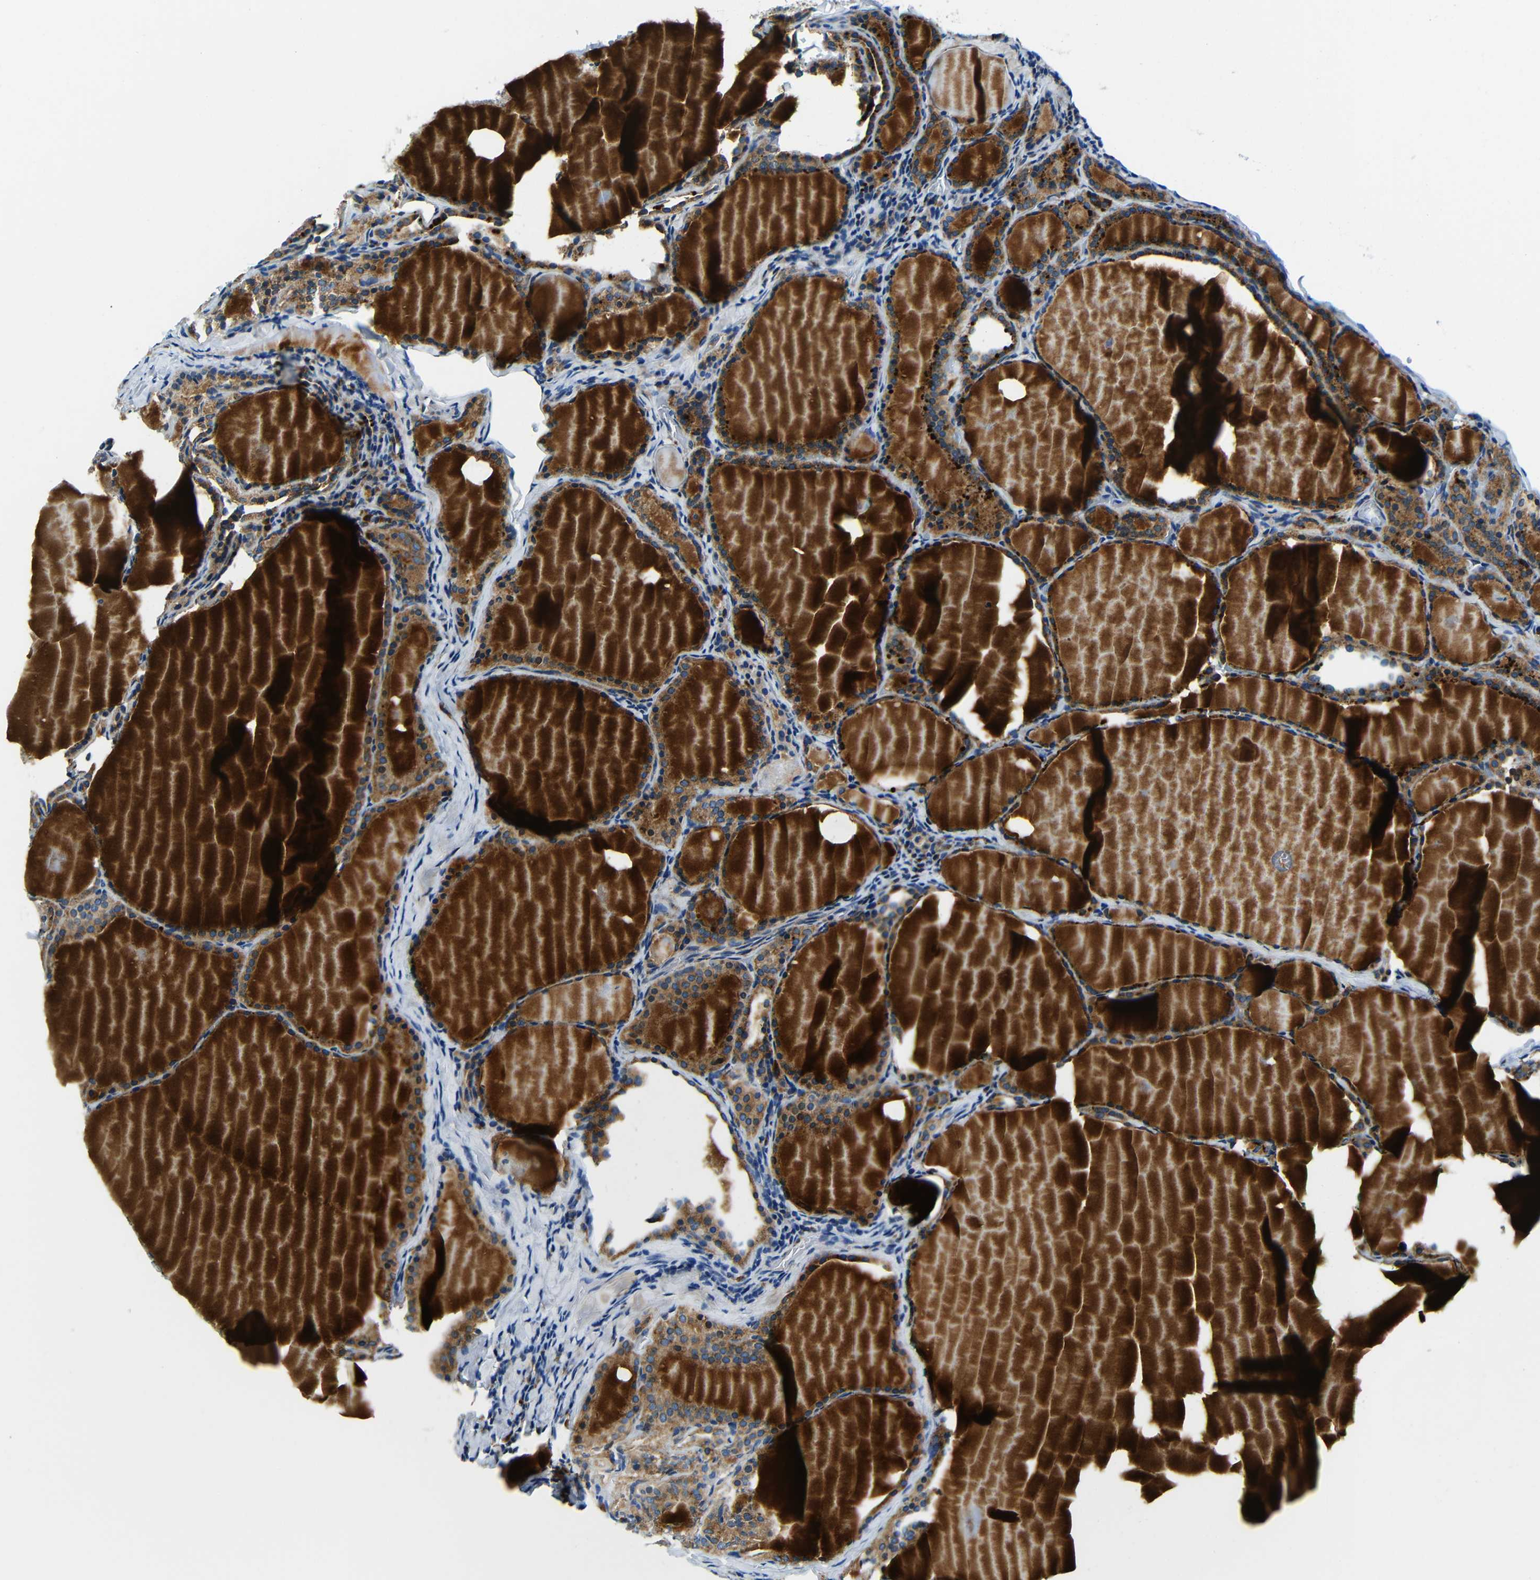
{"staining": {"intensity": "moderate", "quantity": ">75%", "location": "cytoplasmic/membranous"}, "tissue": "thyroid cancer", "cell_type": "Tumor cells", "image_type": "cancer", "snomed": [{"axis": "morphology", "description": "Papillary adenocarcinoma, NOS"}, {"axis": "topography", "description": "Thyroid gland"}], "caption": "Immunohistochemistry photomicrograph of thyroid cancer stained for a protein (brown), which shows medium levels of moderate cytoplasmic/membranous expression in about >75% of tumor cells.", "gene": "USO1", "patient": {"sex": "female", "age": 42}}